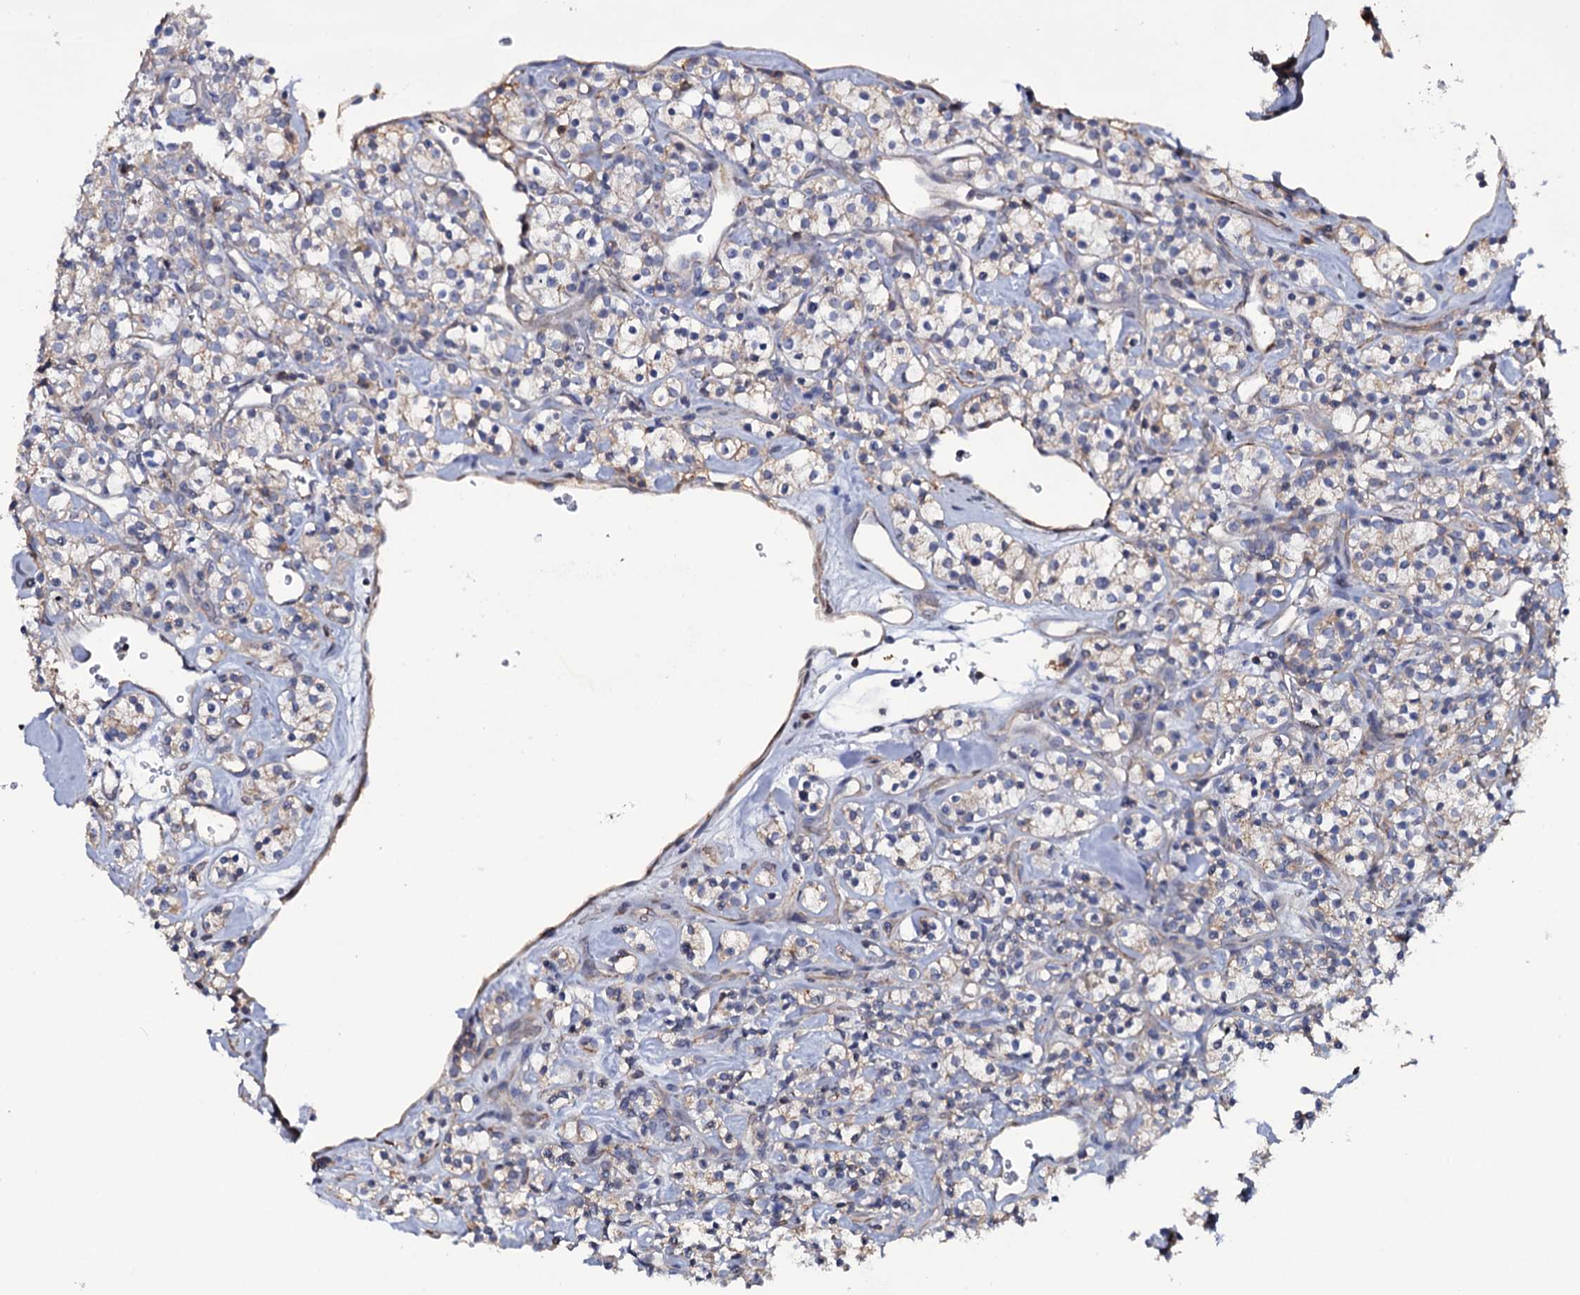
{"staining": {"intensity": "weak", "quantity": "<25%", "location": "cytoplasmic/membranous"}, "tissue": "renal cancer", "cell_type": "Tumor cells", "image_type": "cancer", "snomed": [{"axis": "morphology", "description": "Adenocarcinoma, NOS"}, {"axis": "topography", "description": "Kidney"}], "caption": "Immunohistochemistry of renal cancer shows no expression in tumor cells.", "gene": "TTC23", "patient": {"sex": "male", "age": 77}}